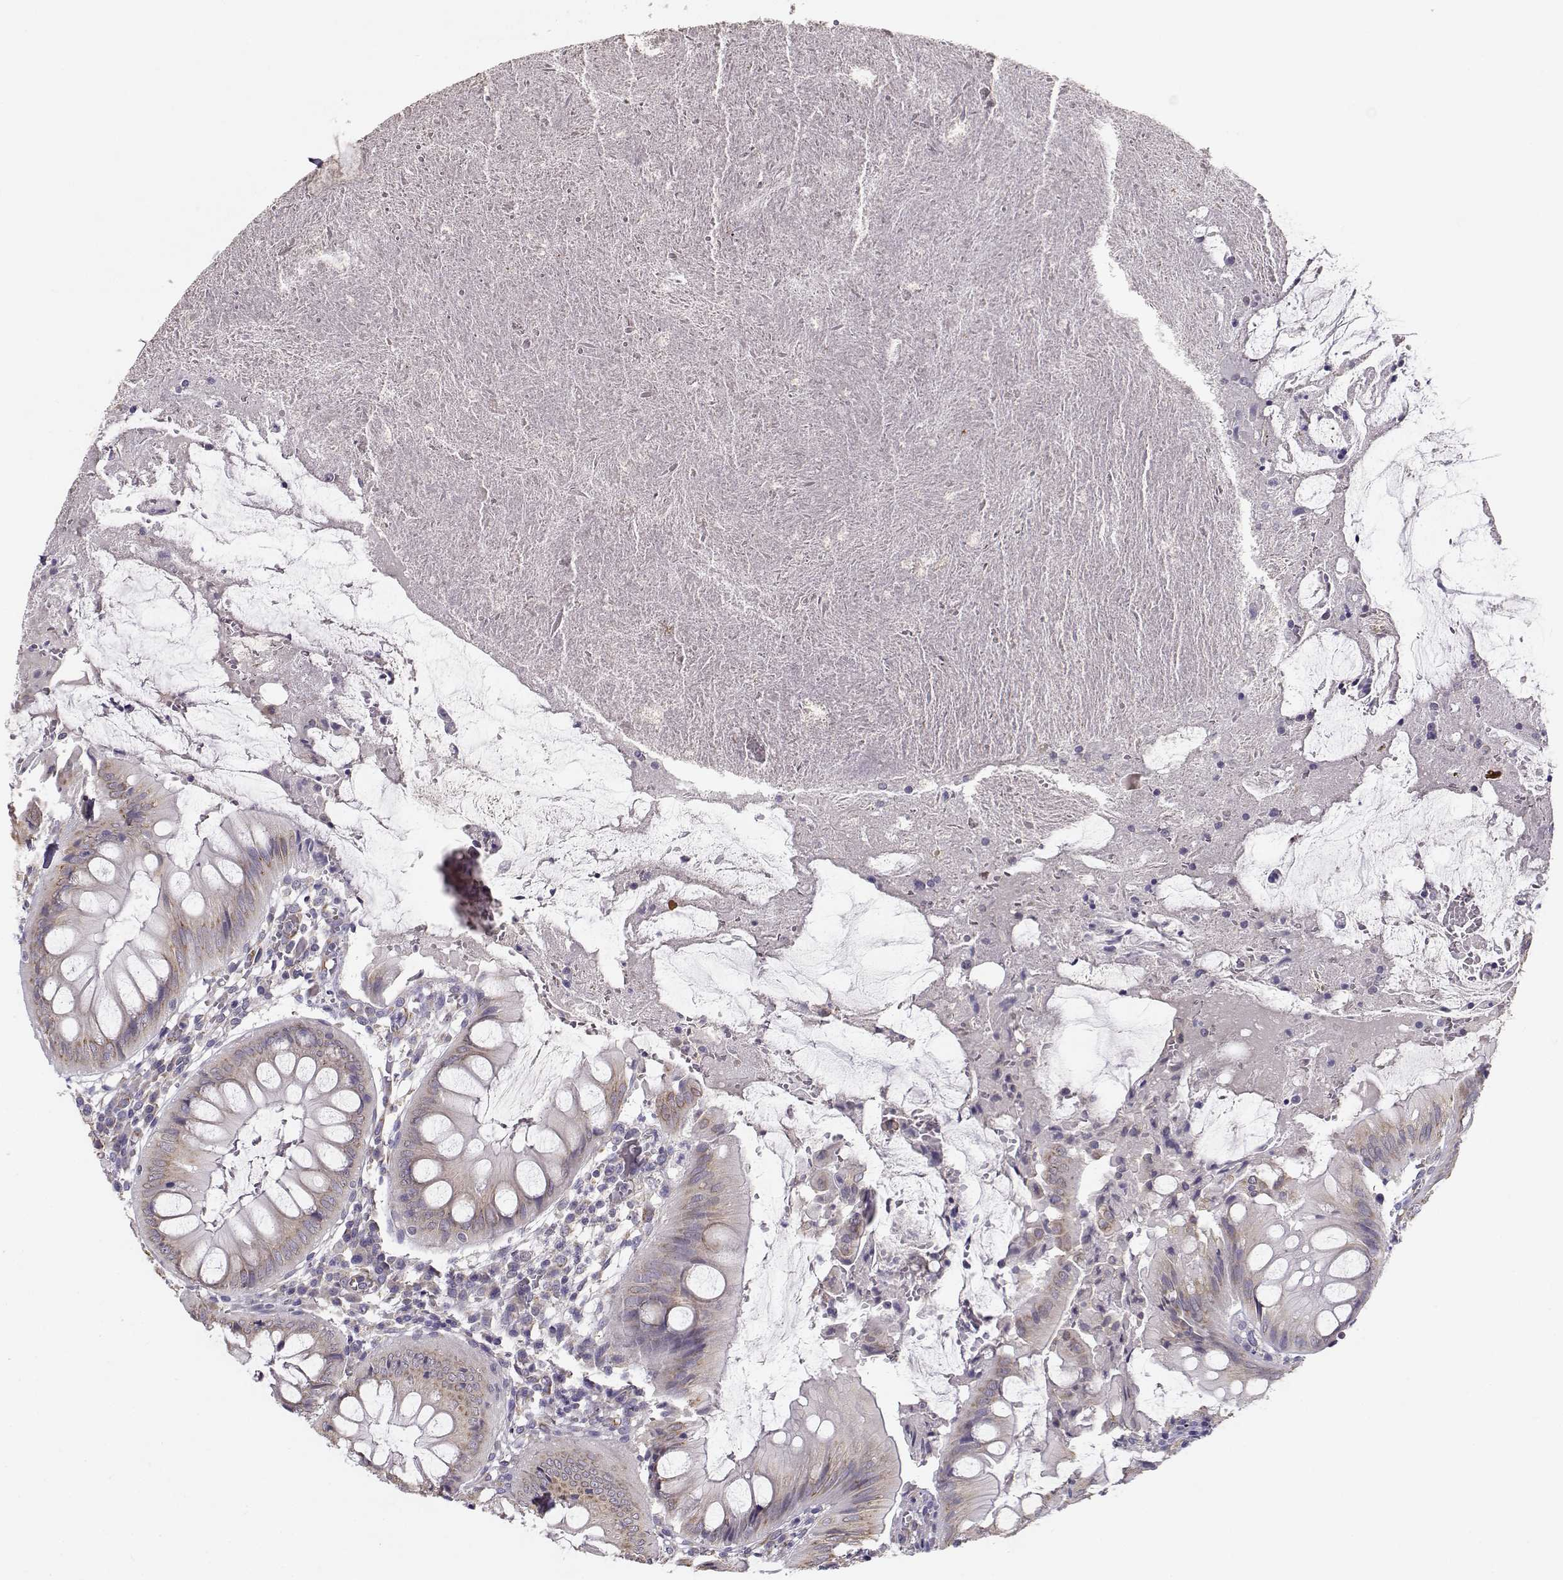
{"staining": {"intensity": "weak", "quantity": ">75%", "location": "cytoplasmic/membranous"}, "tissue": "appendix", "cell_type": "Glandular cells", "image_type": "normal", "snomed": [{"axis": "morphology", "description": "Normal tissue, NOS"}, {"axis": "morphology", "description": "Inflammation, NOS"}, {"axis": "topography", "description": "Appendix"}], "caption": "Protein expression analysis of benign appendix reveals weak cytoplasmic/membranous expression in approximately >75% of glandular cells. Nuclei are stained in blue.", "gene": "BEND6", "patient": {"sex": "male", "age": 16}}